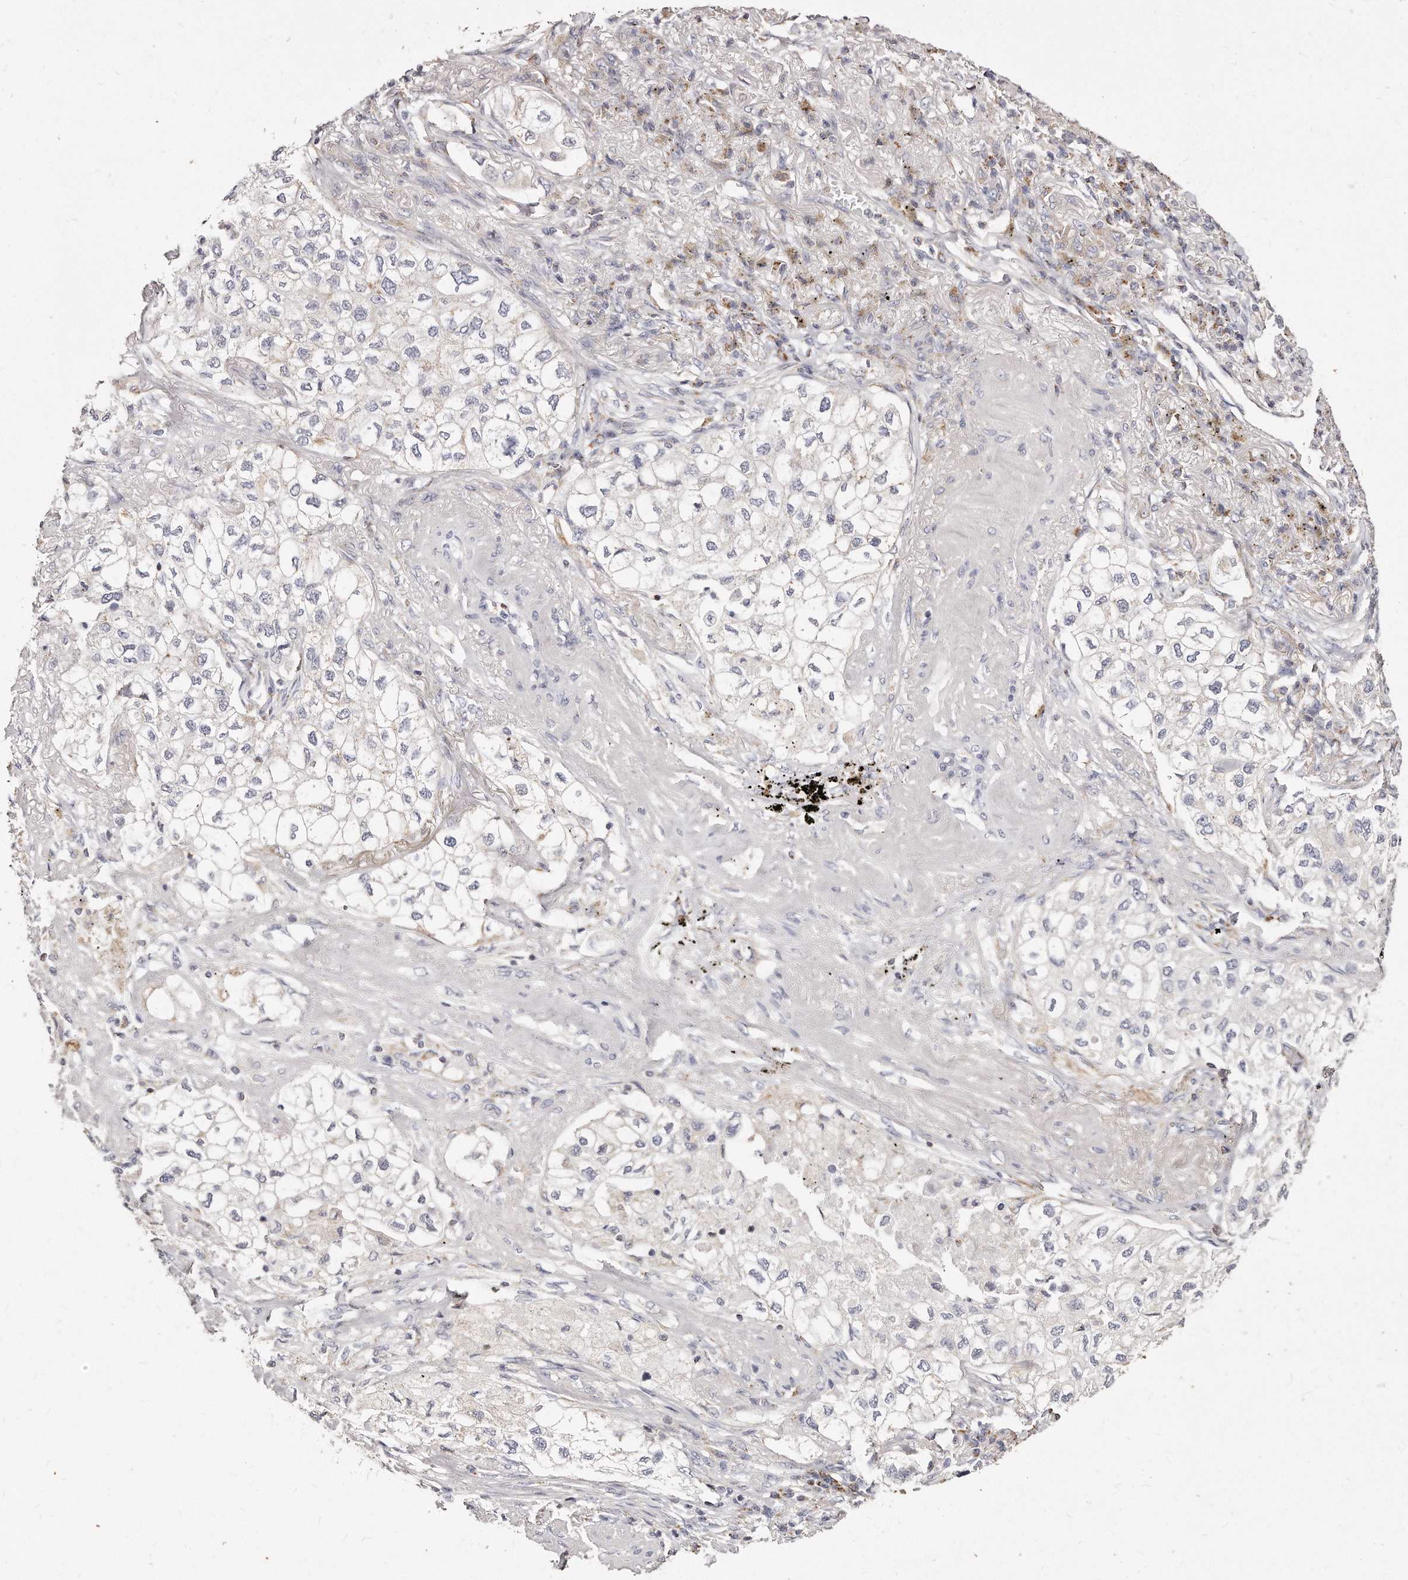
{"staining": {"intensity": "negative", "quantity": "none", "location": "none"}, "tissue": "lung cancer", "cell_type": "Tumor cells", "image_type": "cancer", "snomed": [{"axis": "morphology", "description": "Adenocarcinoma, NOS"}, {"axis": "topography", "description": "Lung"}], "caption": "Immunohistochemical staining of adenocarcinoma (lung) displays no significant staining in tumor cells. (DAB (3,3'-diaminobenzidine) IHC visualized using brightfield microscopy, high magnification).", "gene": "RTKN", "patient": {"sex": "male", "age": 63}}